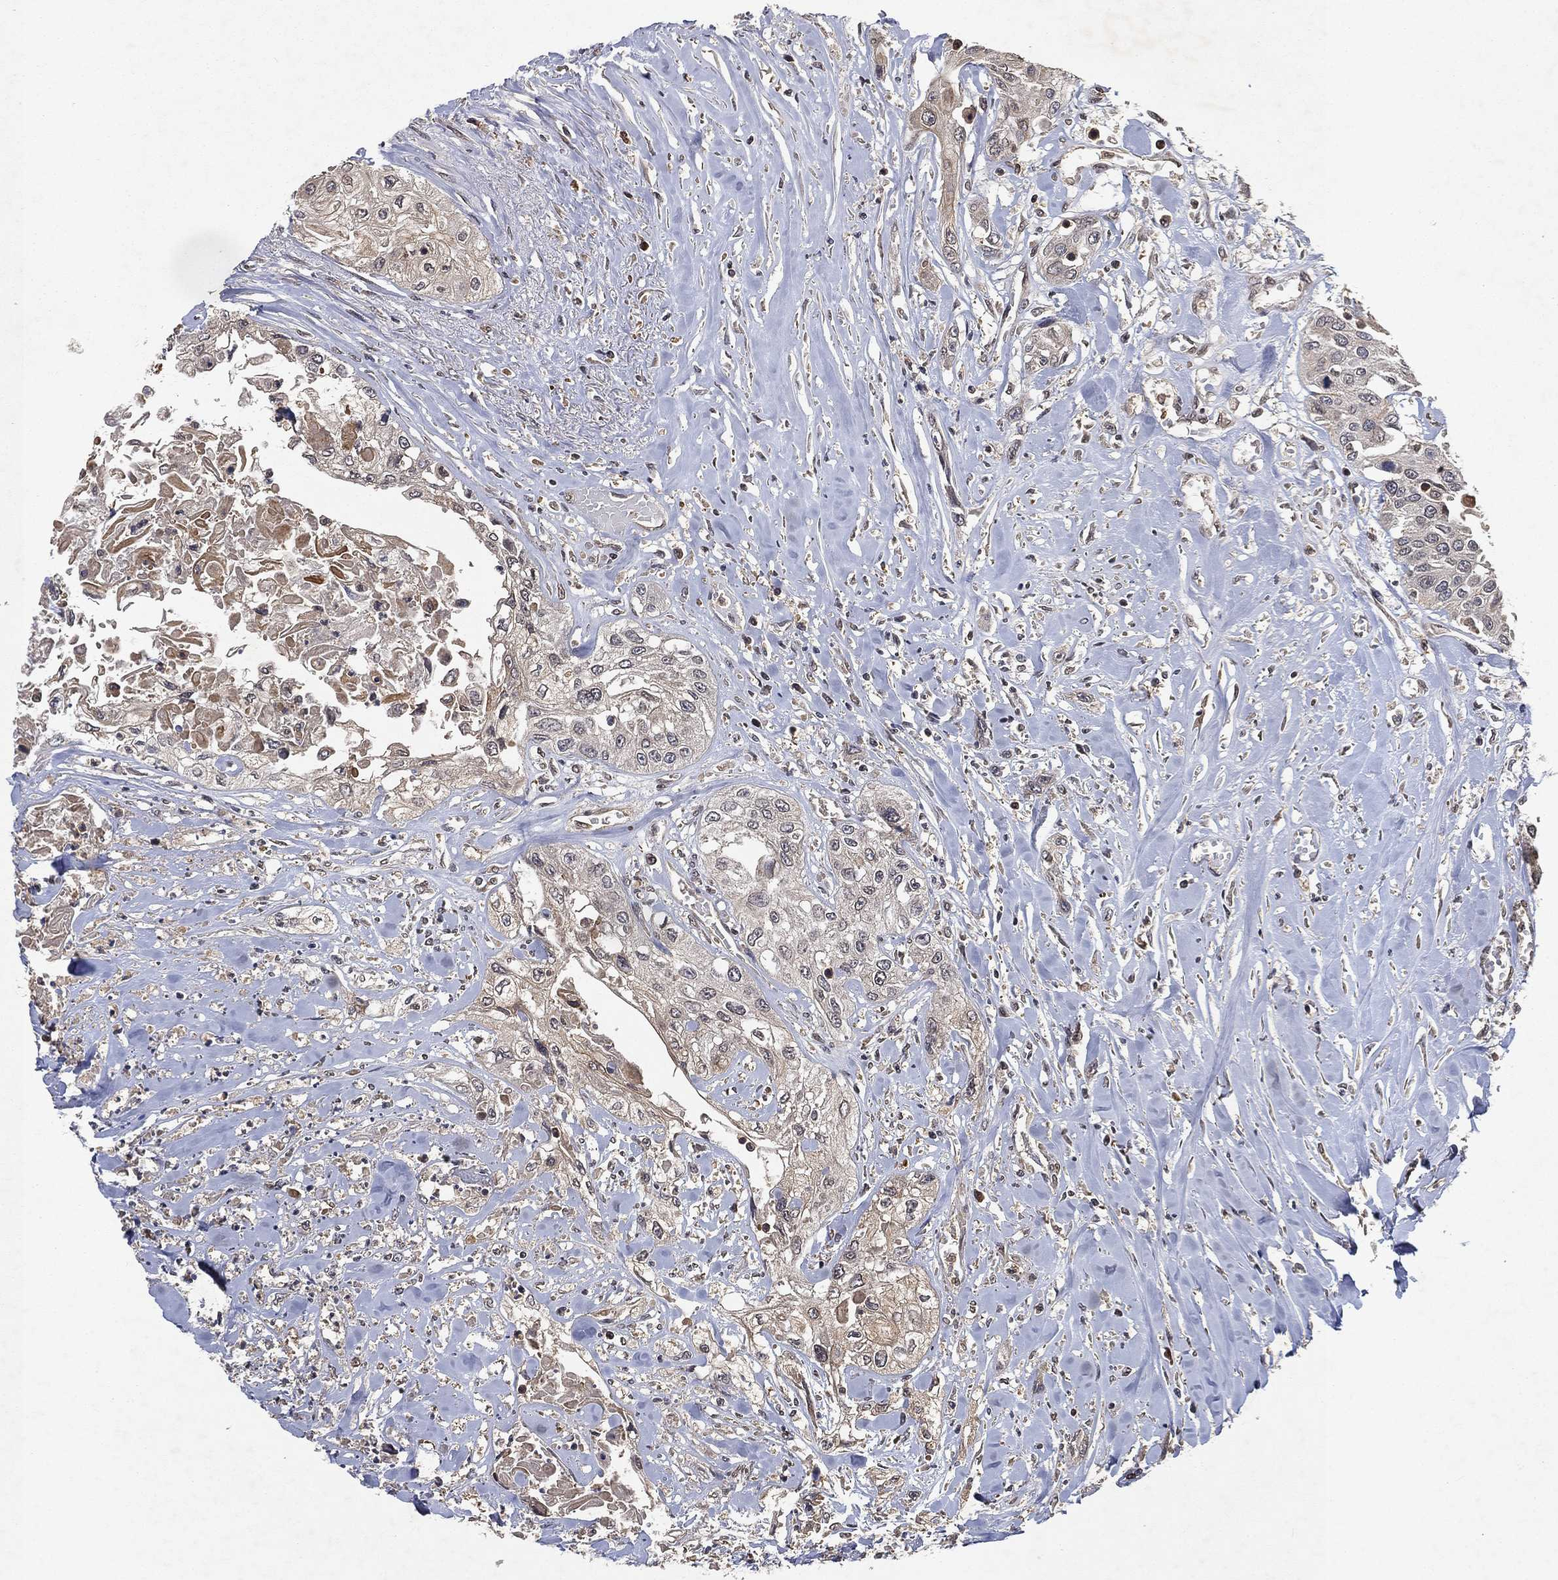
{"staining": {"intensity": "weak", "quantity": "<25%", "location": "cytoplasmic/membranous"}, "tissue": "head and neck cancer", "cell_type": "Tumor cells", "image_type": "cancer", "snomed": [{"axis": "morphology", "description": "Normal tissue, NOS"}, {"axis": "morphology", "description": "Squamous cell carcinoma, NOS"}, {"axis": "topography", "description": "Oral tissue"}, {"axis": "topography", "description": "Peripheral nerve tissue"}, {"axis": "topography", "description": "Head-Neck"}], "caption": "Micrograph shows no protein positivity in tumor cells of head and neck squamous cell carcinoma tissue.", "gene": "UBA5", "patient": {"sex": "female", "age": 59}}